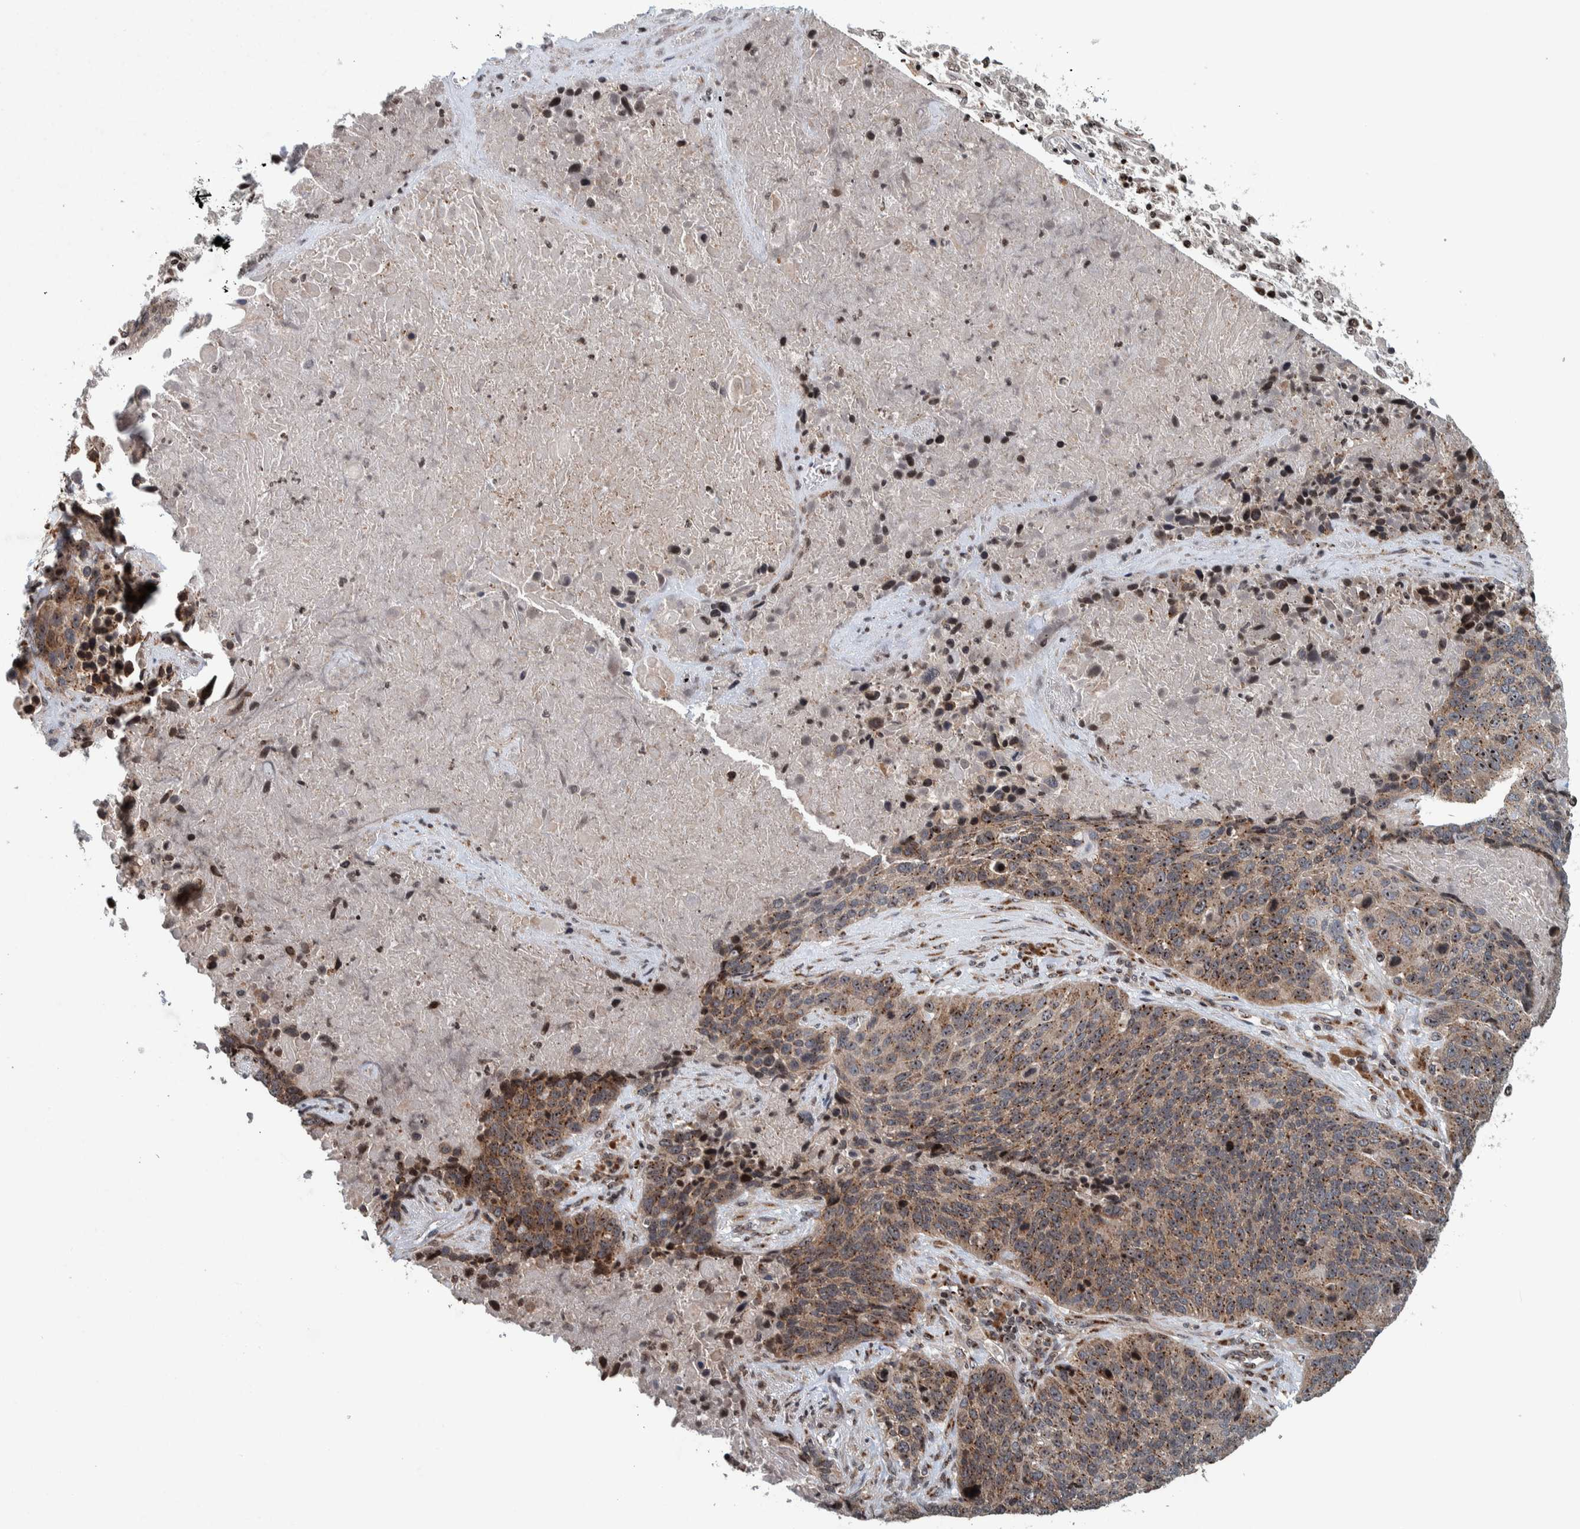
{"staining": {"intensity": "moderate", "quantity": "25%-75%", "location": "cytoplasmic/membranous,nuclear"}, "tissue": "lung cancer", "cell_type": "Tumor cells", "image_type": "cancer", "snomed": [{"axis": "morphology", "description": "Squamous cell carcinoma, NOS"}, {"axis": "topography", "description": "Lung"}], "caption": "Immunohistochemical staining of human squamous cell carcinoma (lung) reveals moderate cytoplasmic/membranous and nuclear protein expression in approximately 25%-75% of tumor cells.", "gene": "CCDC182", "patient": {"sex": "male", "age": 65}}